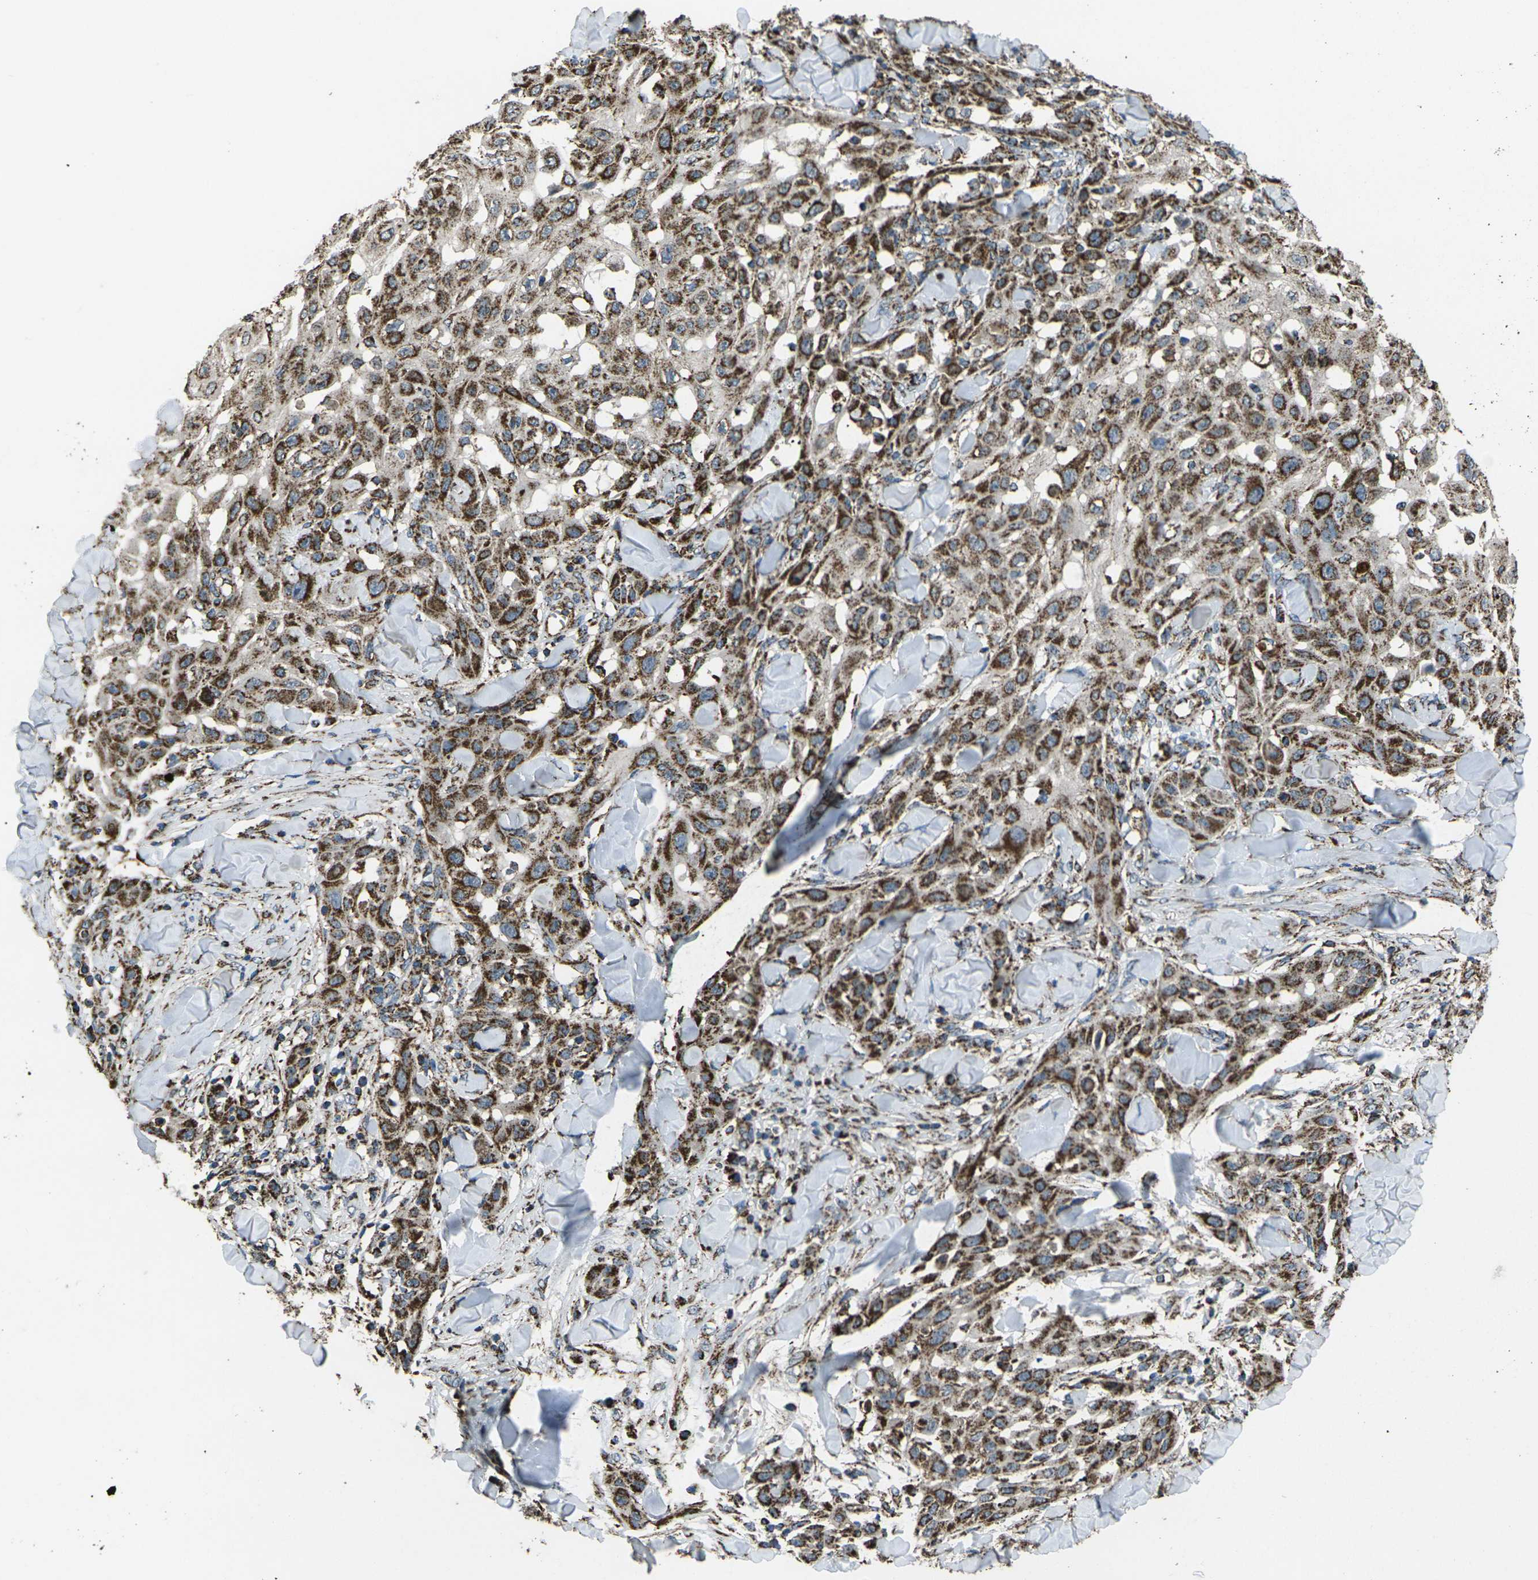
{"staining": {"intensity": "strong", "quantity": ">75%", "location": "cytoplasmic/membranous"}, "tissue": "skin cancer", "cell_type": "Tumor cells", "image_type": "cancer", "snomed": [{"axis": "morphology", "description": "Squamous cell carcinoma, NOS"}, {"axis": "topography", "description": "Skin"}], "caption": "Skin squamous cell carcinoma was stained to show a protein in brown. There is high levels of strong cytoplasmic/membranous positivity in approximately >75% of tumor cells.", "gene": "KLHL5", "patient": {"sex": "male", "age": 24}}